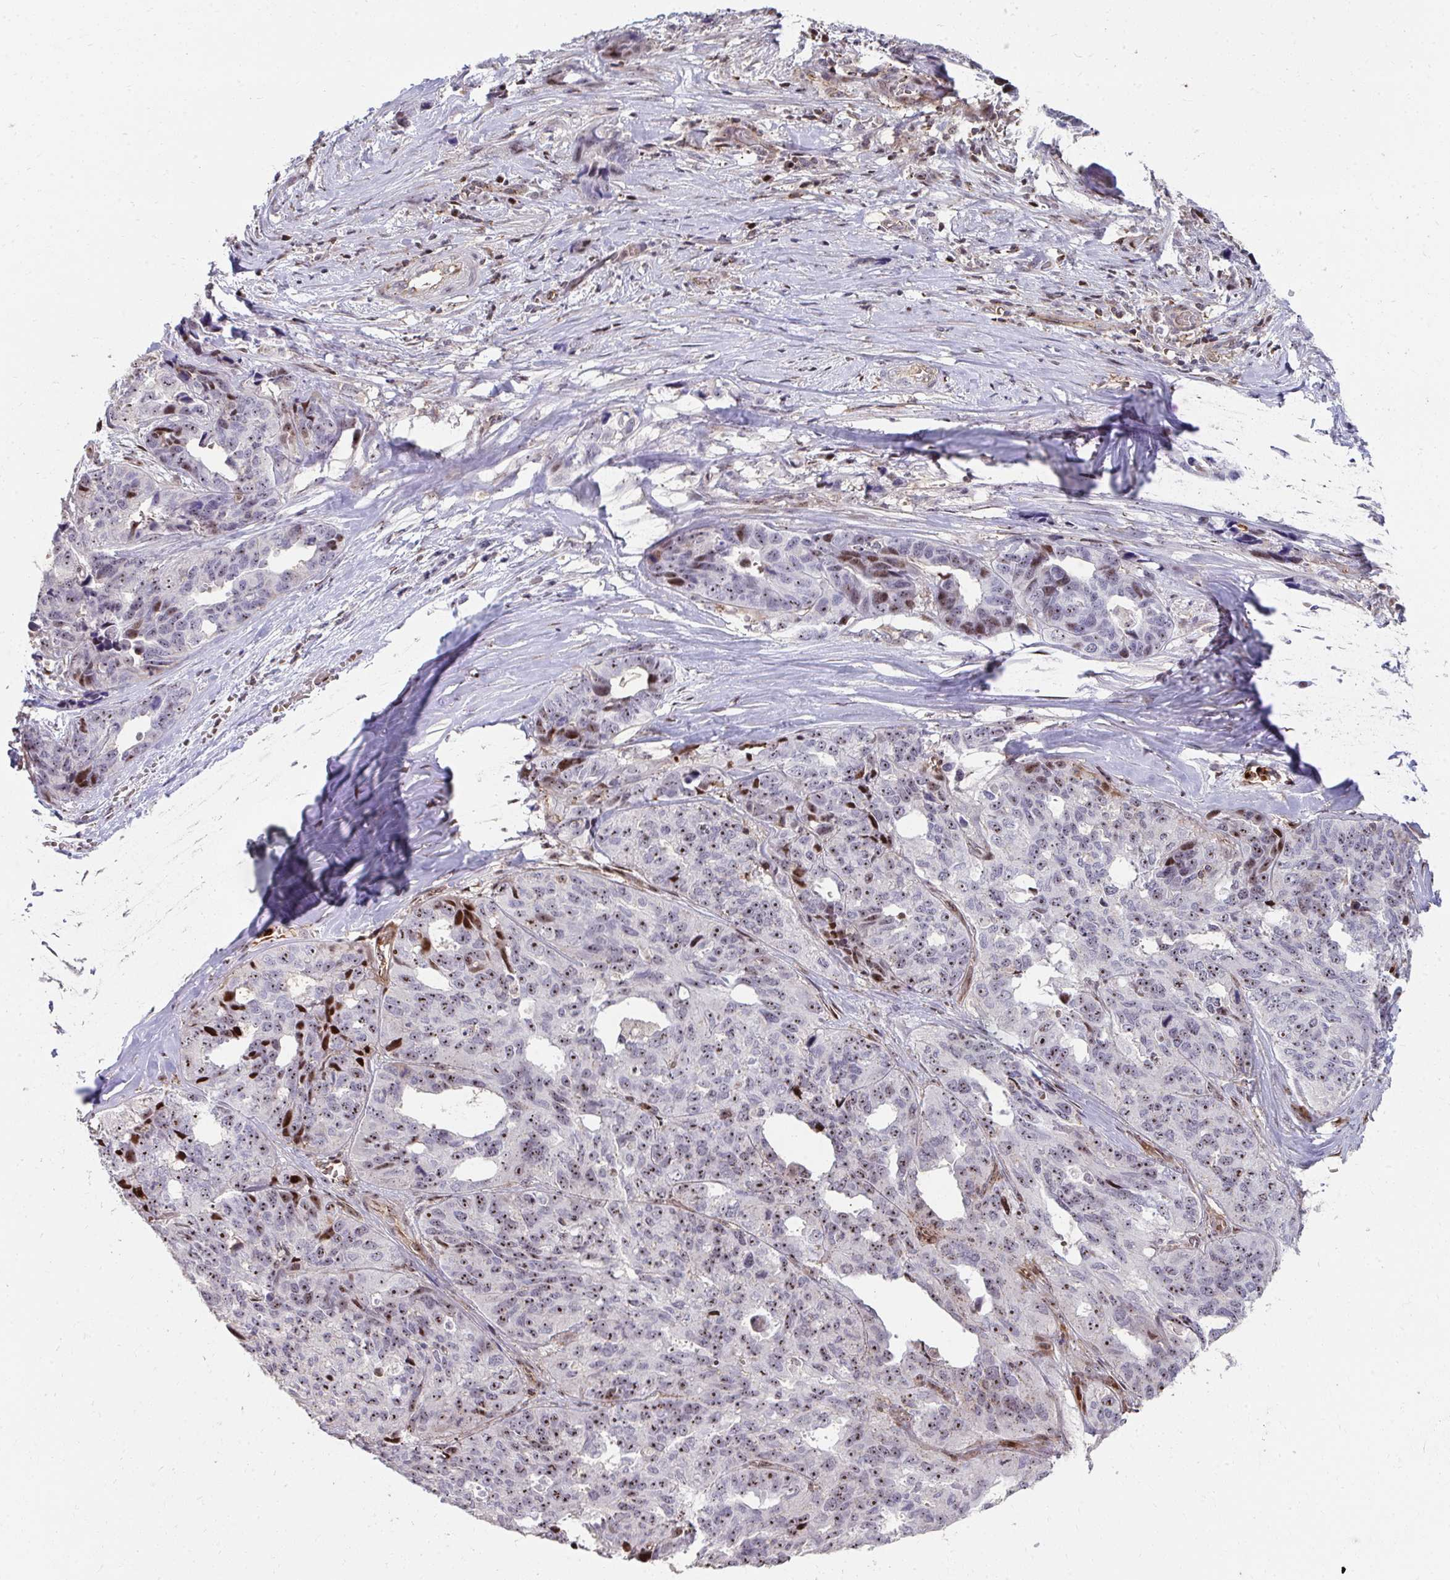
{"staining": {"intensity": "moderate", "quantity": ">75%", "location": "nuclear"}, "tissue": "ovarian cancer", "cell_type": "Tumor cells", "image_type": "cancer", "snomed": [{"axis": "morphology", "description": "Cystadenocarcinoma, serous, NOS"}, {"axis": "topography", "description": "Ovary"}], "caption": "This photomicrograph shows serous cystadenocarcinoma (ovarian) stained with immunohistochemistry (IHC) to label a protein in brown. The nuclear of tumor cells show moderate positivity for the protein. Nuclei are counter-stained blue.", "gene": "FOXN3", "patient": {"sex": "female", "age": 64}}